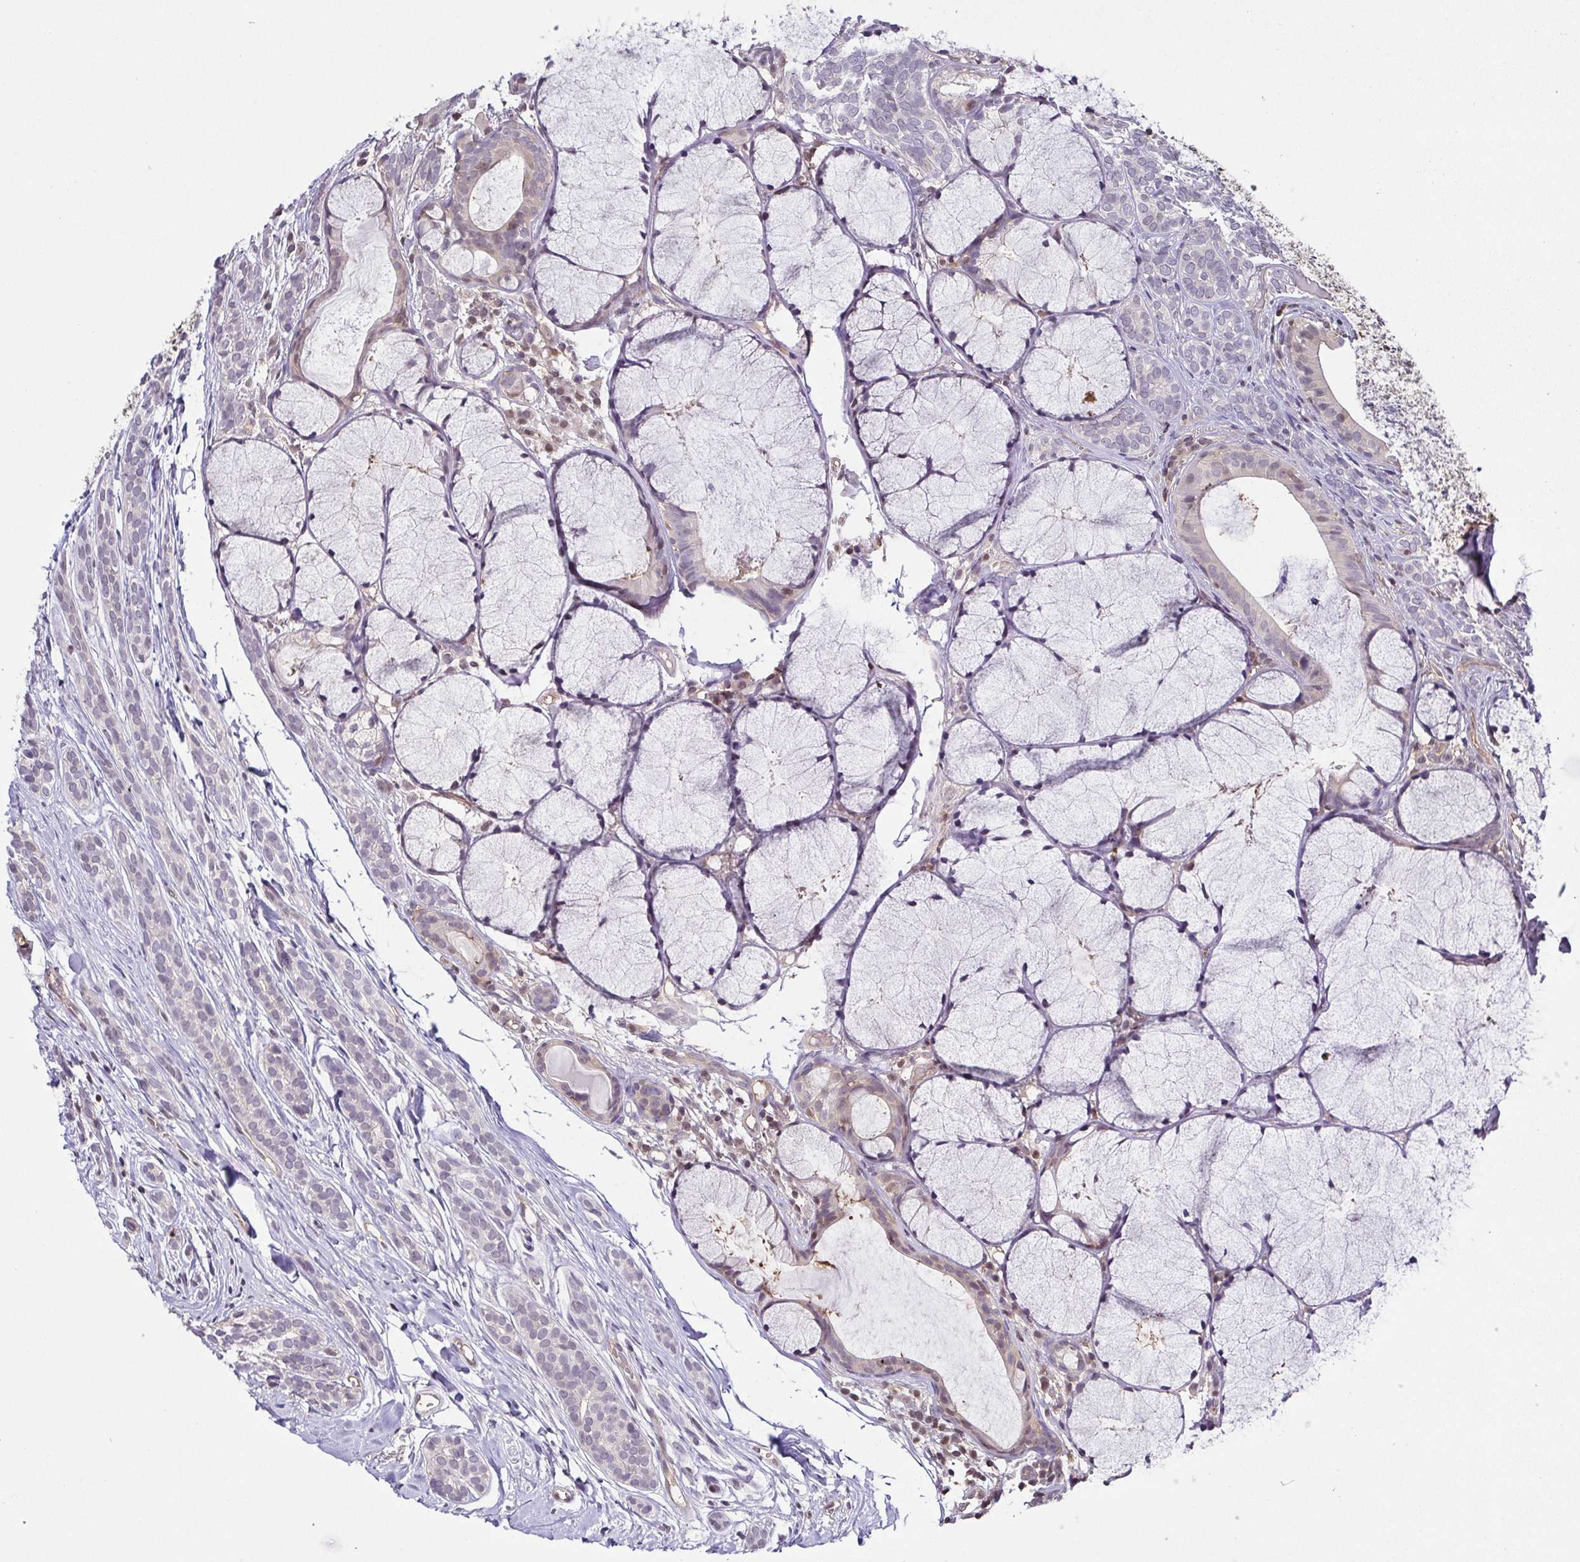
{"staining": {"intensity": "weak", "quantity": "<25%", "location": "nuclear"}, "tissue": "head and neck cancer", "cell_type": "Tumor cells", "image_type": "cancer", "snomed": [{"axis": "morphology", "description": "Adenocarcinoma, NOS"}, {"axis": "topography", "description": "Head-Neck"}], "caption": "DAB (3,3'-diaminobenzidine) immunohistochemical staining of head and neck cancer (adenocarcinoma) demonstrates no significant expression in tumor cells. Brightfield microscopy of IHC stained with DAB (brown) and hematoxylin (blue), captured at high magnification.", "gene": "PSMB9", "patient": {"sex": "female", "age": 57}}